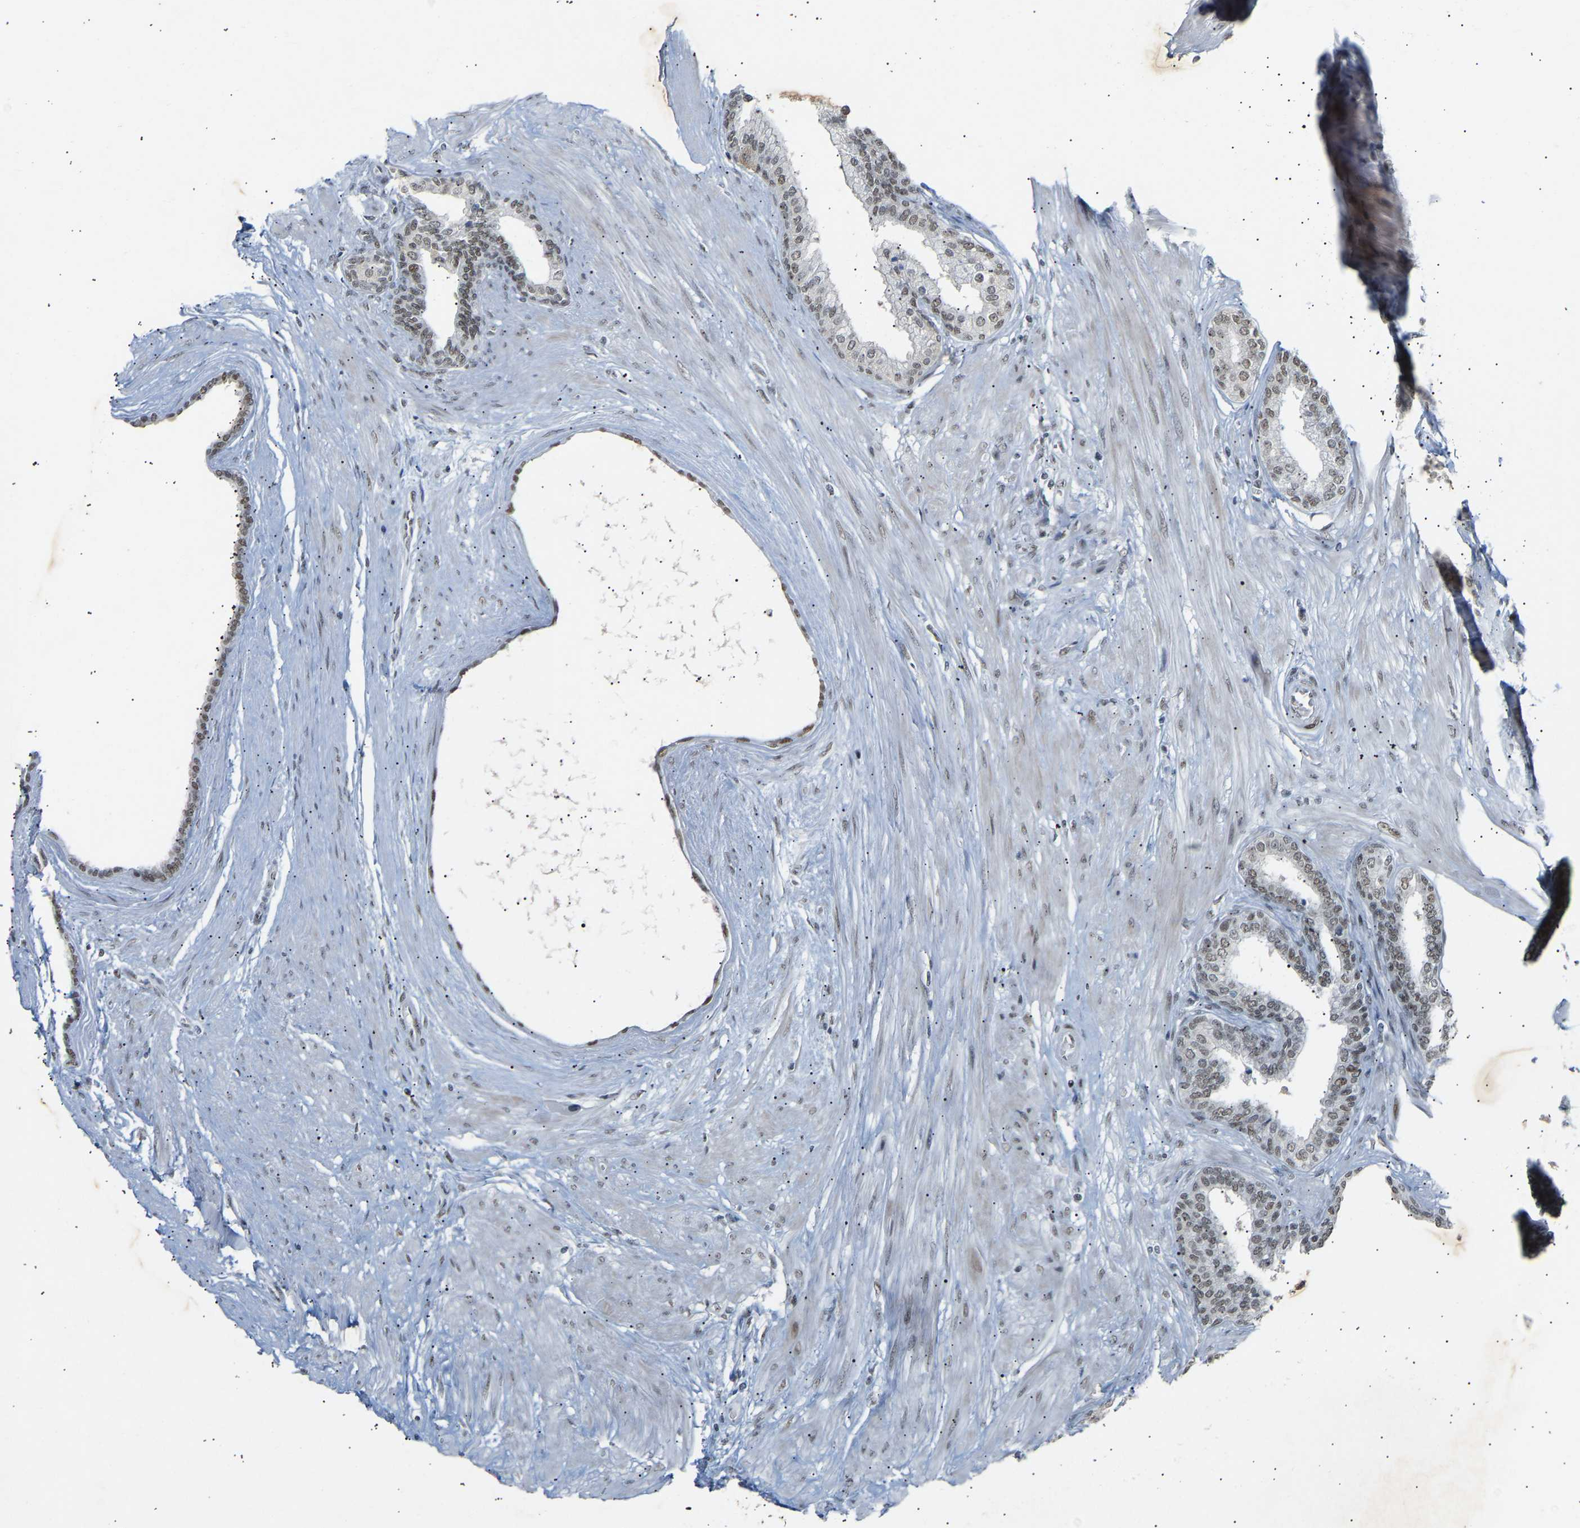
{"staining": {"intensity": "weak", "quantity": "<25%", "location": "nuclear"}, "tissue": "prostate cancer", "cell_type": "Tumor cells", "image_type": "cancer", "snomed": [{"axis": "morphology", "description": "Adenocarcinoma, Low grade"}, {"axis": "topography", "description": "Prostate"}], "caption": "Prostate adenocarcinoma (low-grade) stained for a protein using immunohistochemistry (IHC) reveals no positivity tumor cells.", "gene": "NELFB", "patient": {"sex": "male", "age": 57}}